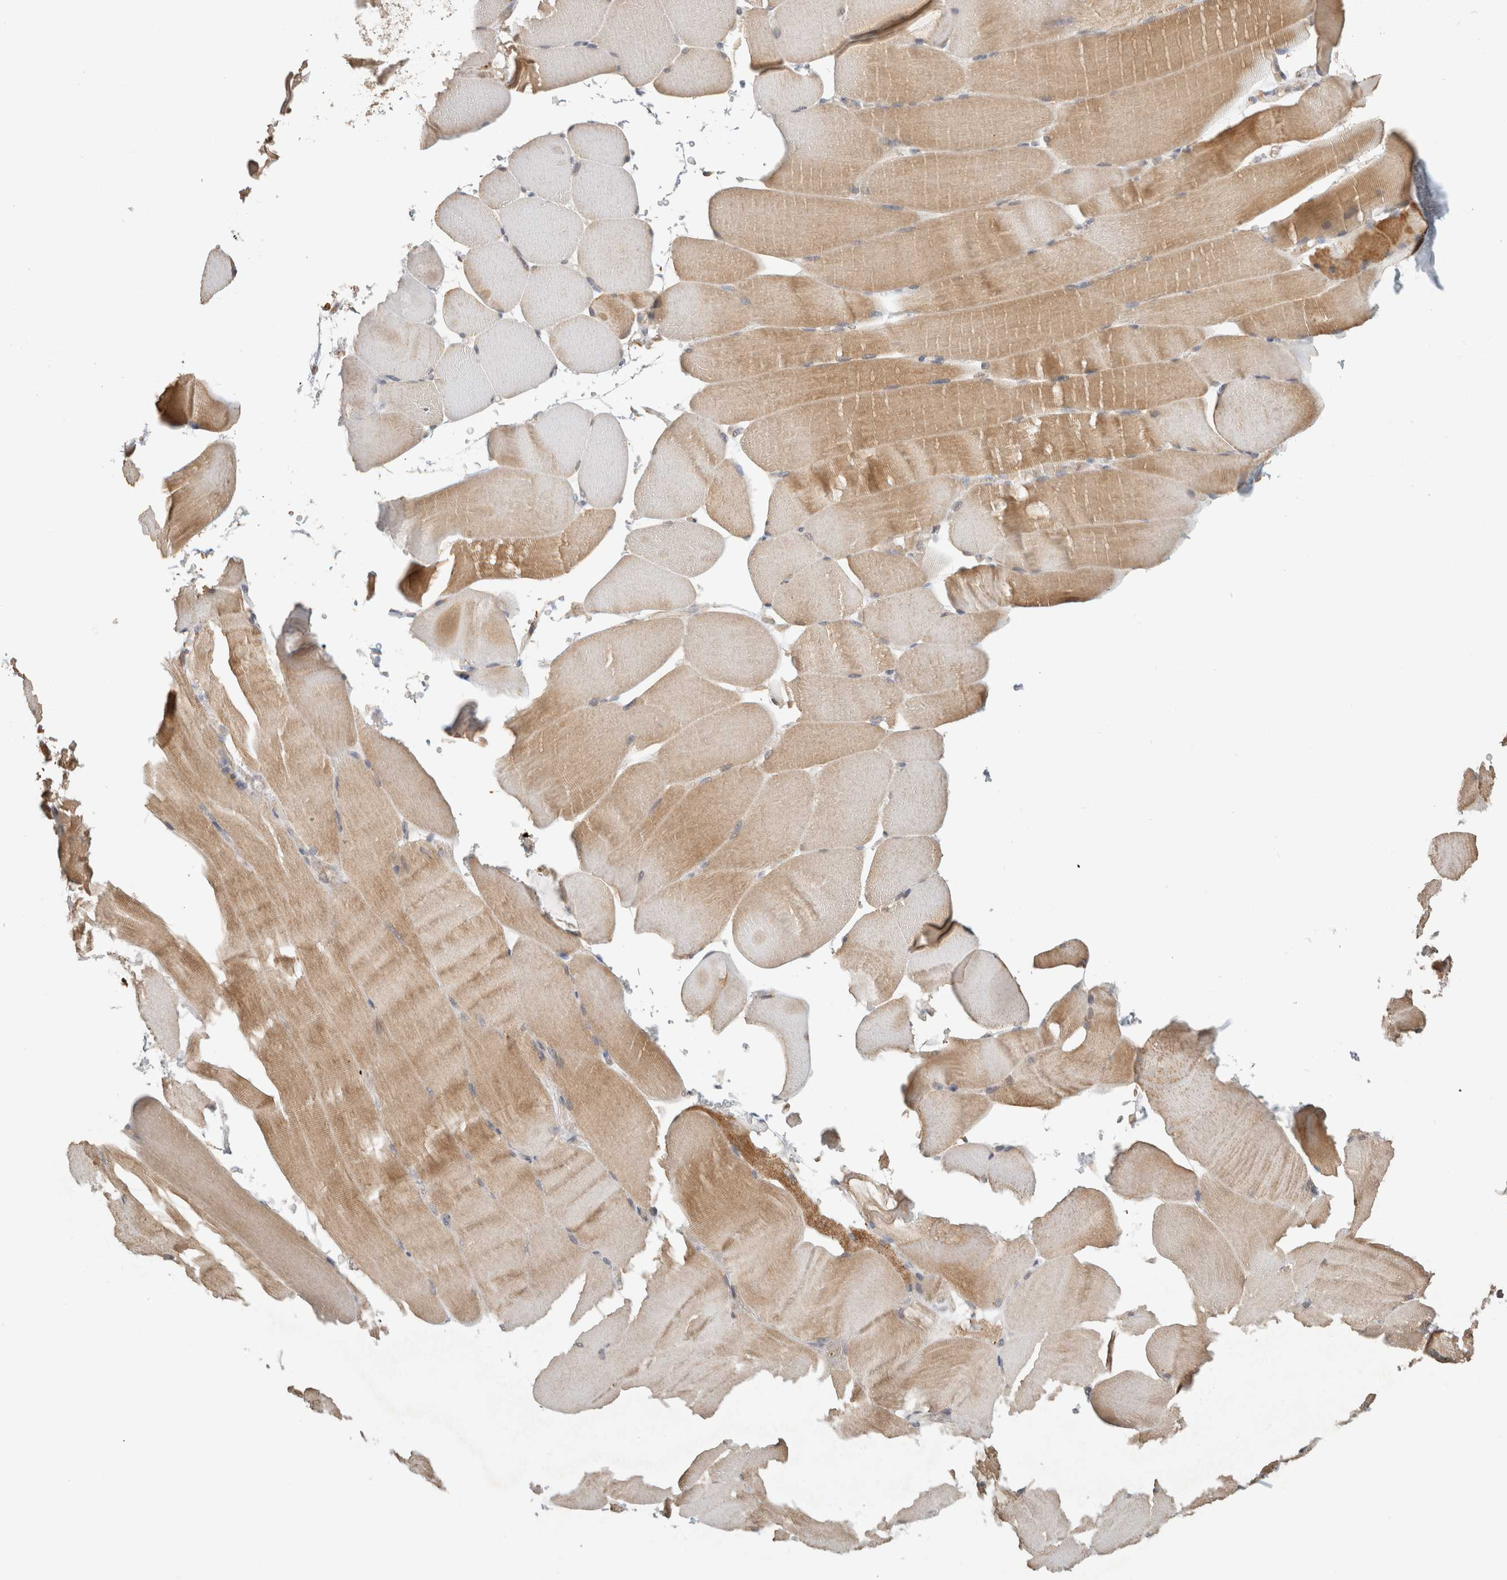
{"staining": {"intensity": "moderate", "quantity": "<25%", "location": "cytoplasmic/membranous"}, "tissue": "skeletal muscle", "cell_type": "Myocytes", "image_type": "normal", "snomed": [{"axis": "morphology", "description": "Normal tissue, NOS"}, {"axis": "topography", "description": "Skeletal muscle"}, {"axis": "topography", "description": "Parathyroid gland"}], "caption": "The immunohistochemical stain shows moderate cytoplasmic/membranous expression in myocytes of unremarkable skeletal muscle.", "gene": "GINS4", "patient": {"sex": "female", "age": 37}}